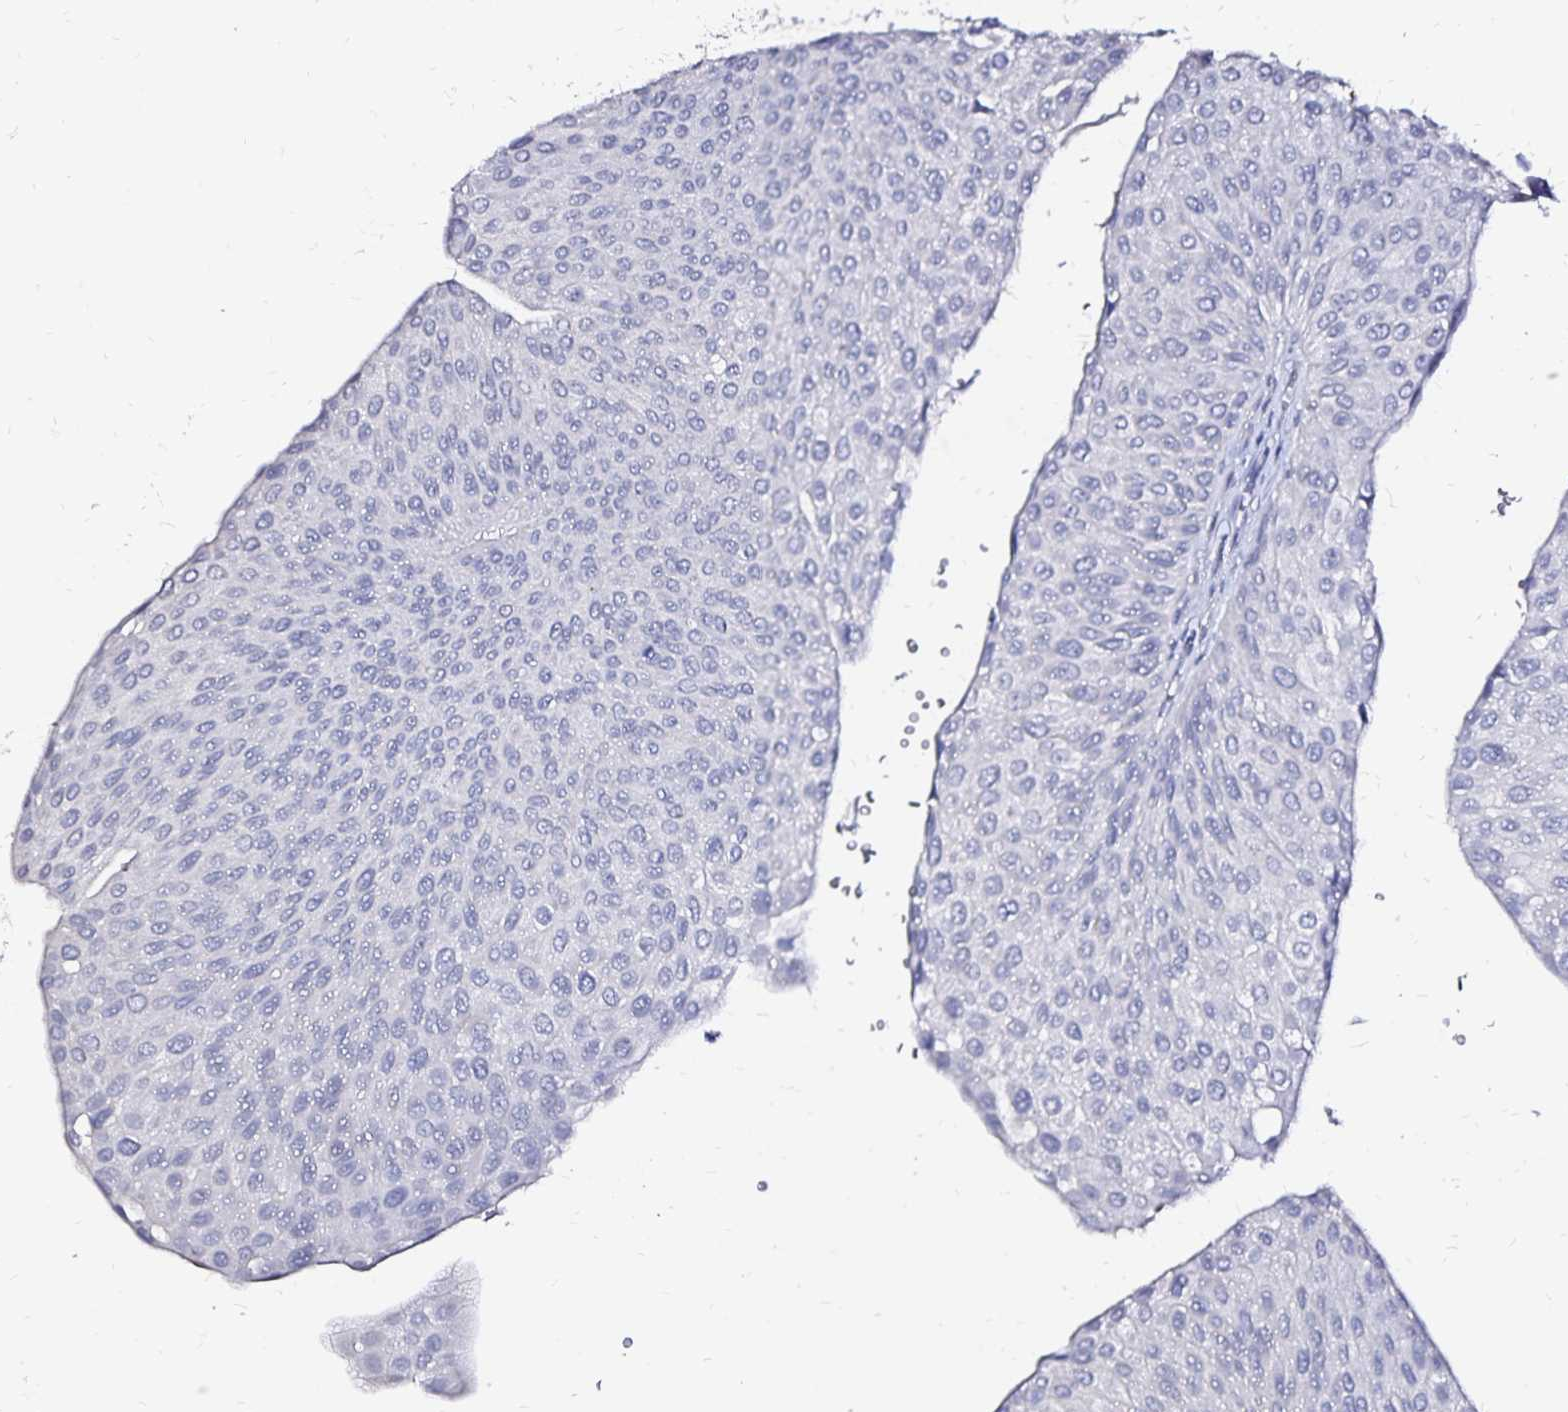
{"staining": {"intensity": "negative", "quantity": "none", "location": "none"}, "tissue": "urothelial cancer", "cell_type": "Tumor cells", "image_type": "cancer", "snomed": [{"axis": "morphology", "description": "Urothelial carcinoma, NOS"}, {"axis": "topography", "description": "Urinary bladder"}], "caption": "Tumor cells show no significant protein positivity in urothelial cancer.", "gene": "SLC5A1", "patient": {"sex": "male", "age": 67}}